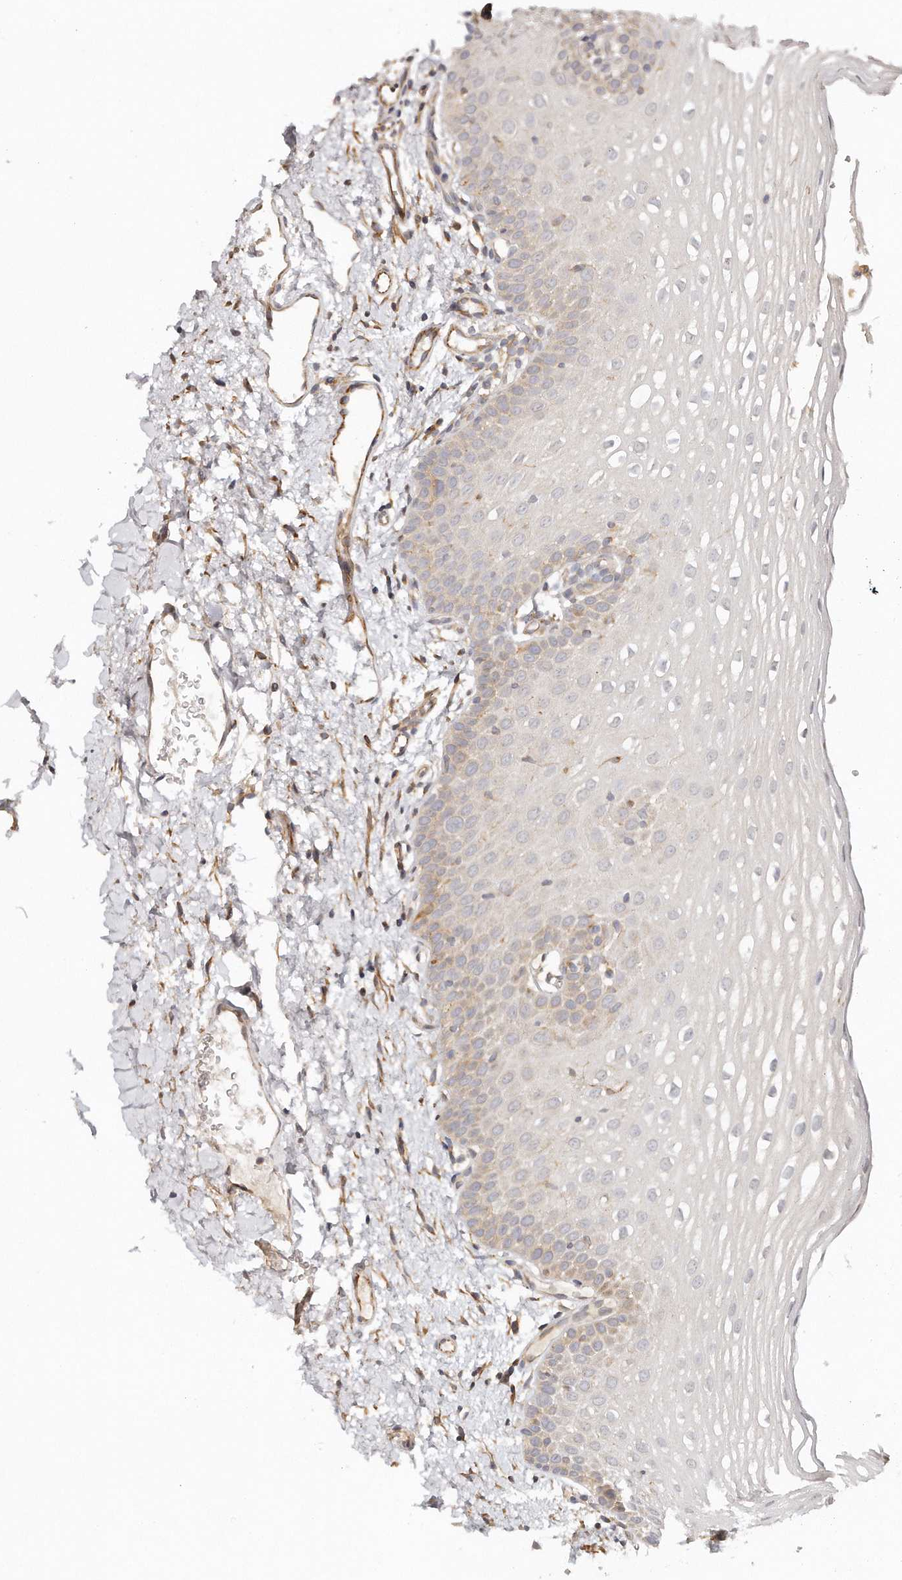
{"staining": {"intensity": "weak", "quantity": "<25%", "location": "cytoplasmic/membranous"}, "tissue": "oral mucosa", "cell_type": "Squamous epithelial cells", "image_type": "normal", "snomed": [{"axis": "morphology", "description": "Normal tissue, NOS"}, {"axis": "topography", "description": "Oral tissue"}], "caption": "A high-resolution histopathology image shows immunohistochemistry (IHC) staining of normal oral mucosa, which shows no significant staining in squamous epithelial cells.", "gene": "TTLL4", "patient": {"sex": "female", "age": 63}}